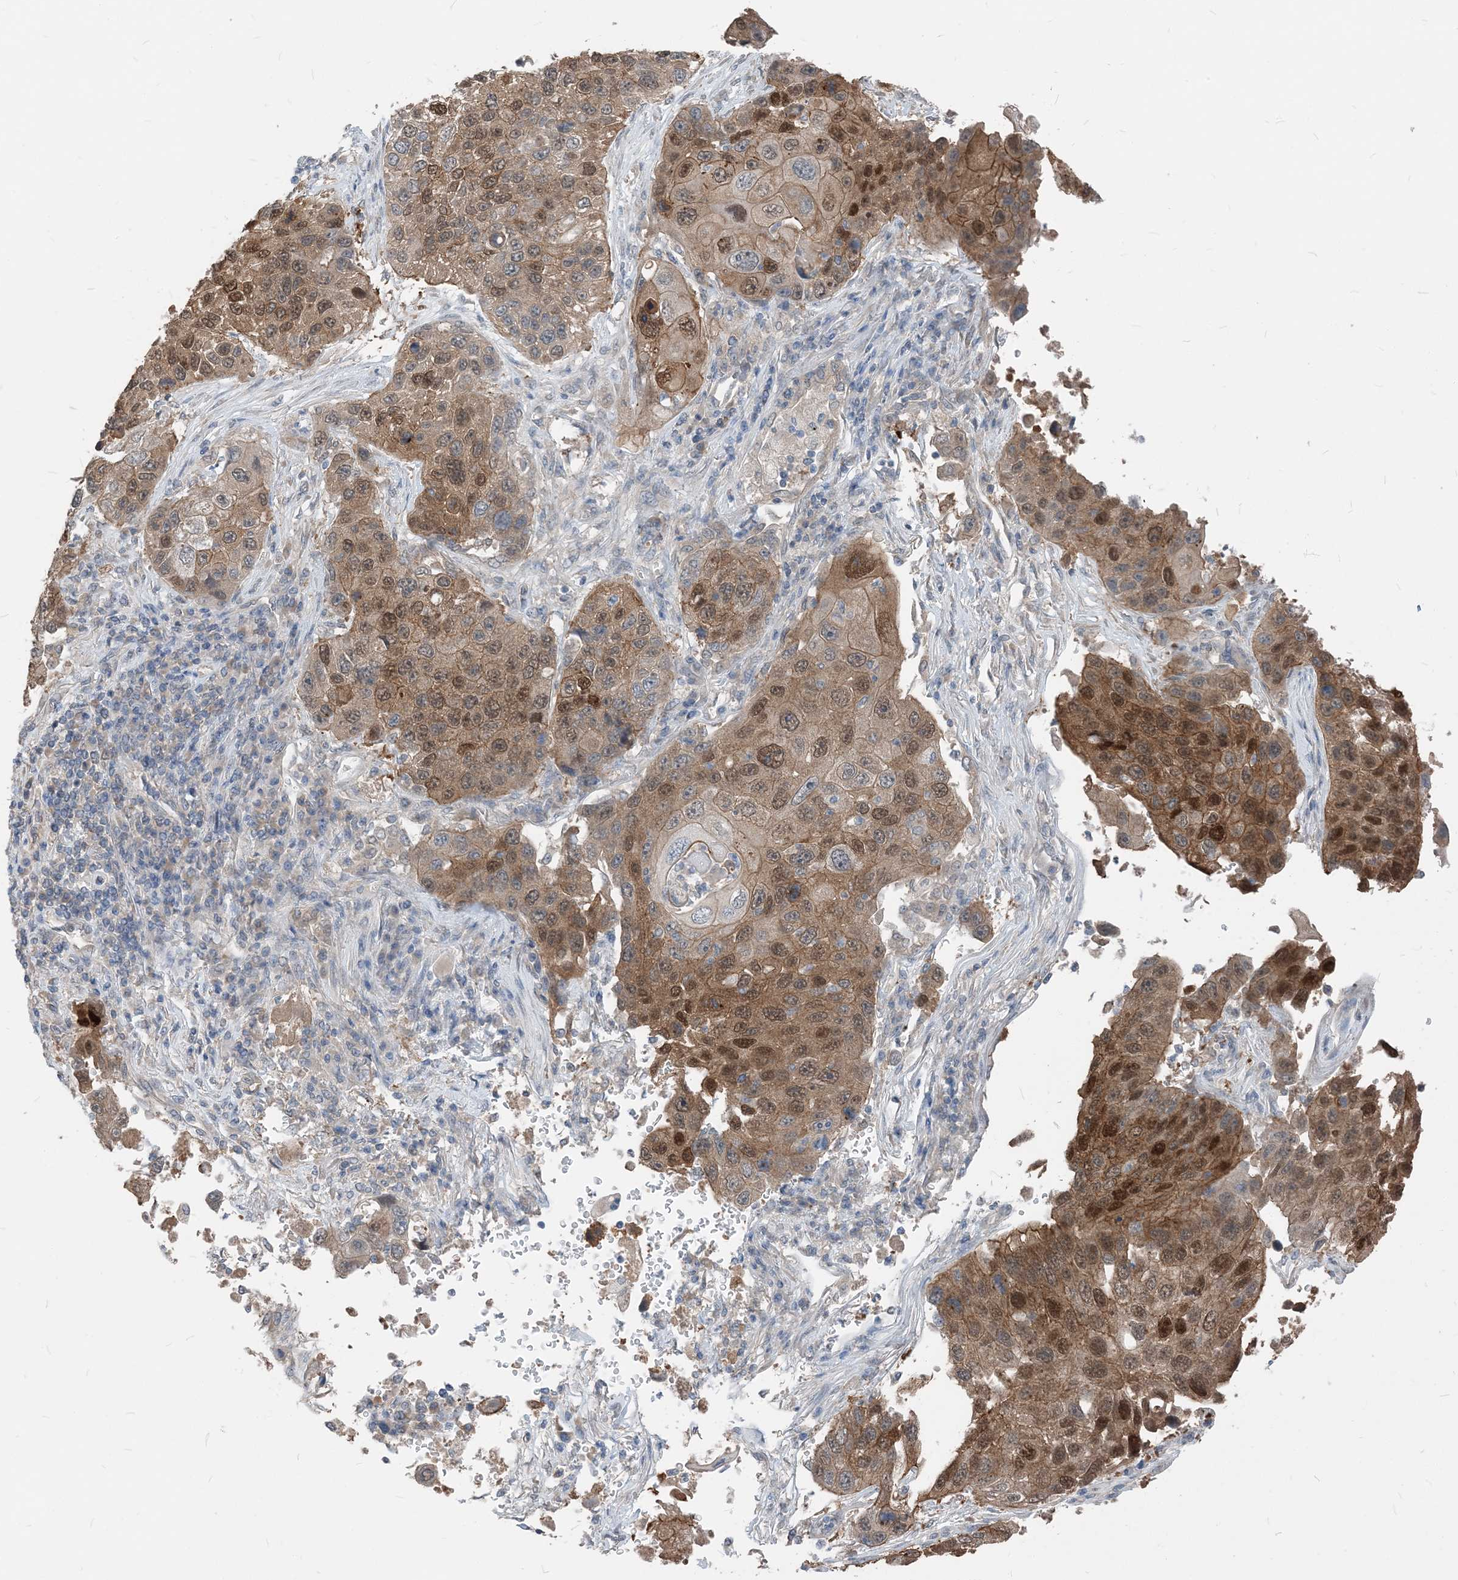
{"staining": {"intensity": "moderate", "quantity": ">75%", "location": "cytoplasmic/membranous,nuclear"}, "tissue": "lung cancer", "cell_type": "Tumor cells", "image_type": "cancer", "snomed": [{"axis": "morphology", "description": "Squamous cell carcinoma, NOS"}, {"axis": "topography", "description": "Lung"}], "caption": "This is an image of IHC staining of lung cancer (squamous cell carcinoma), which shows moderate positivity in the cytoplasmic/membranous and nuclear of tumor cells.", "gene": "NCOA7", "patient": {"sex": "male", "age": 61}}